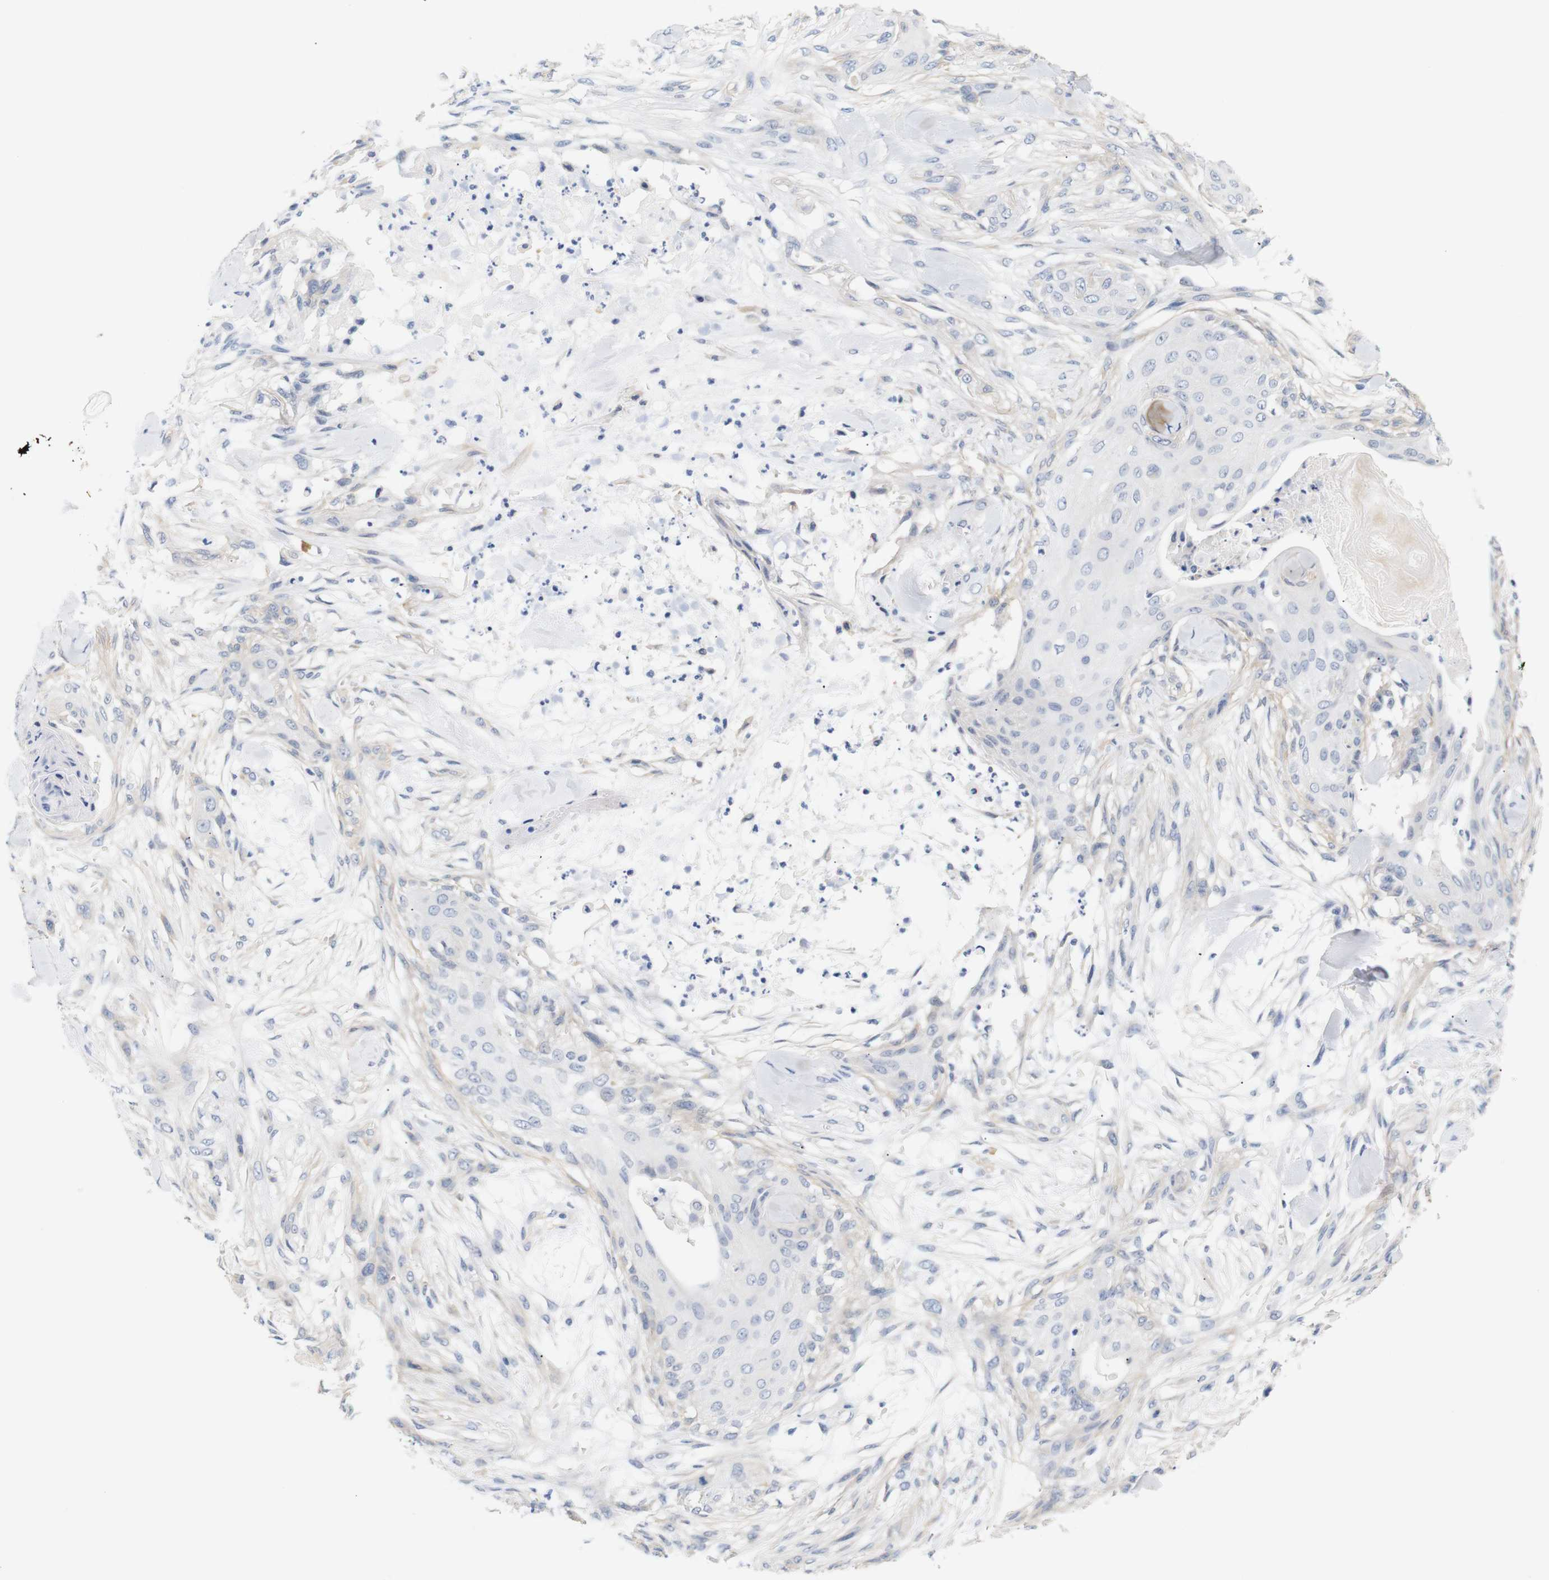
{"staining": {"intensity": "negative", "quantity": "none", "location": "none"}, "tissue": "skin cancer", "cell_type": "Tumor cells", "image_type": "cancer", "snomed": [{"axis": "morphology", "description": "Squamous cell carcinoma, NOS"}, {"axis": "topography", "description": "Skin"}], "caption": "Immunohistochemical staining of skin squamous cell carcinoma reveals no significant positivity in tumor cells. (DAB immunohistochemistry visualized using brightfield microscopy, high magnification).", "gene": "STMN3", "patient": {"sex": "female", "age": 59}}